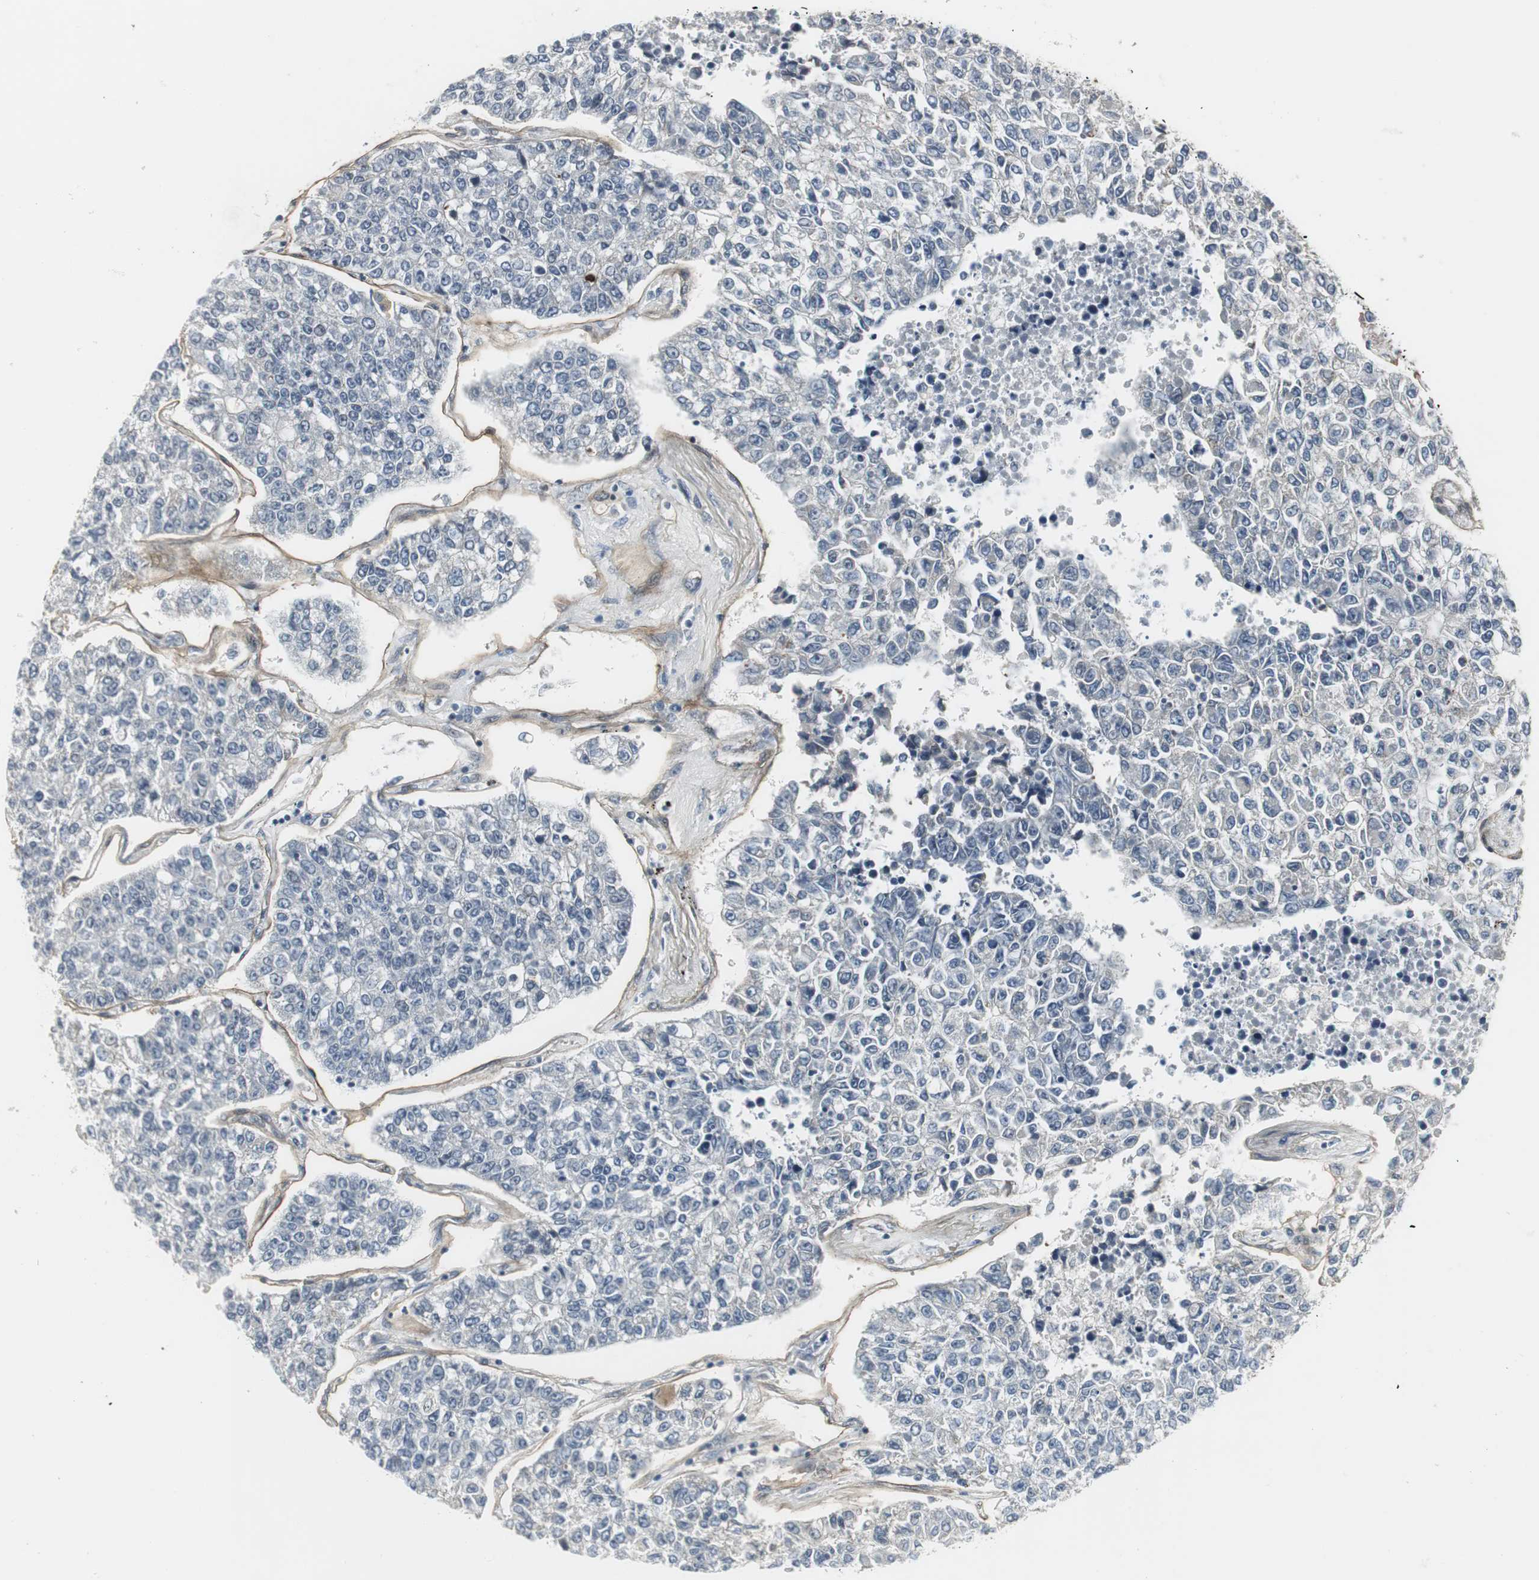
{"staining": {"intensity": "negative", "quantity": "none", "location": "none"}, "tissue": "lung cancer", "cell_type": "Tumor cells", "image_type": "cancer", "snomed": [{"axis": "morphology", "description": "Adenocarcinoma, NOS"}, {"axis": "topography", "description": "Lung"}], "caption": "A high-resolution histopathology image shows immunohistochemistry (IHC) staining of lung cancer (adenocarcinoma), which reveals no significant staining in tumor cells. (Immunohistochemistry (ihc), brightfield microscopy, high magnification).", "gene": "SCYL3", "patient": {"sex": "male", "age": 49}}